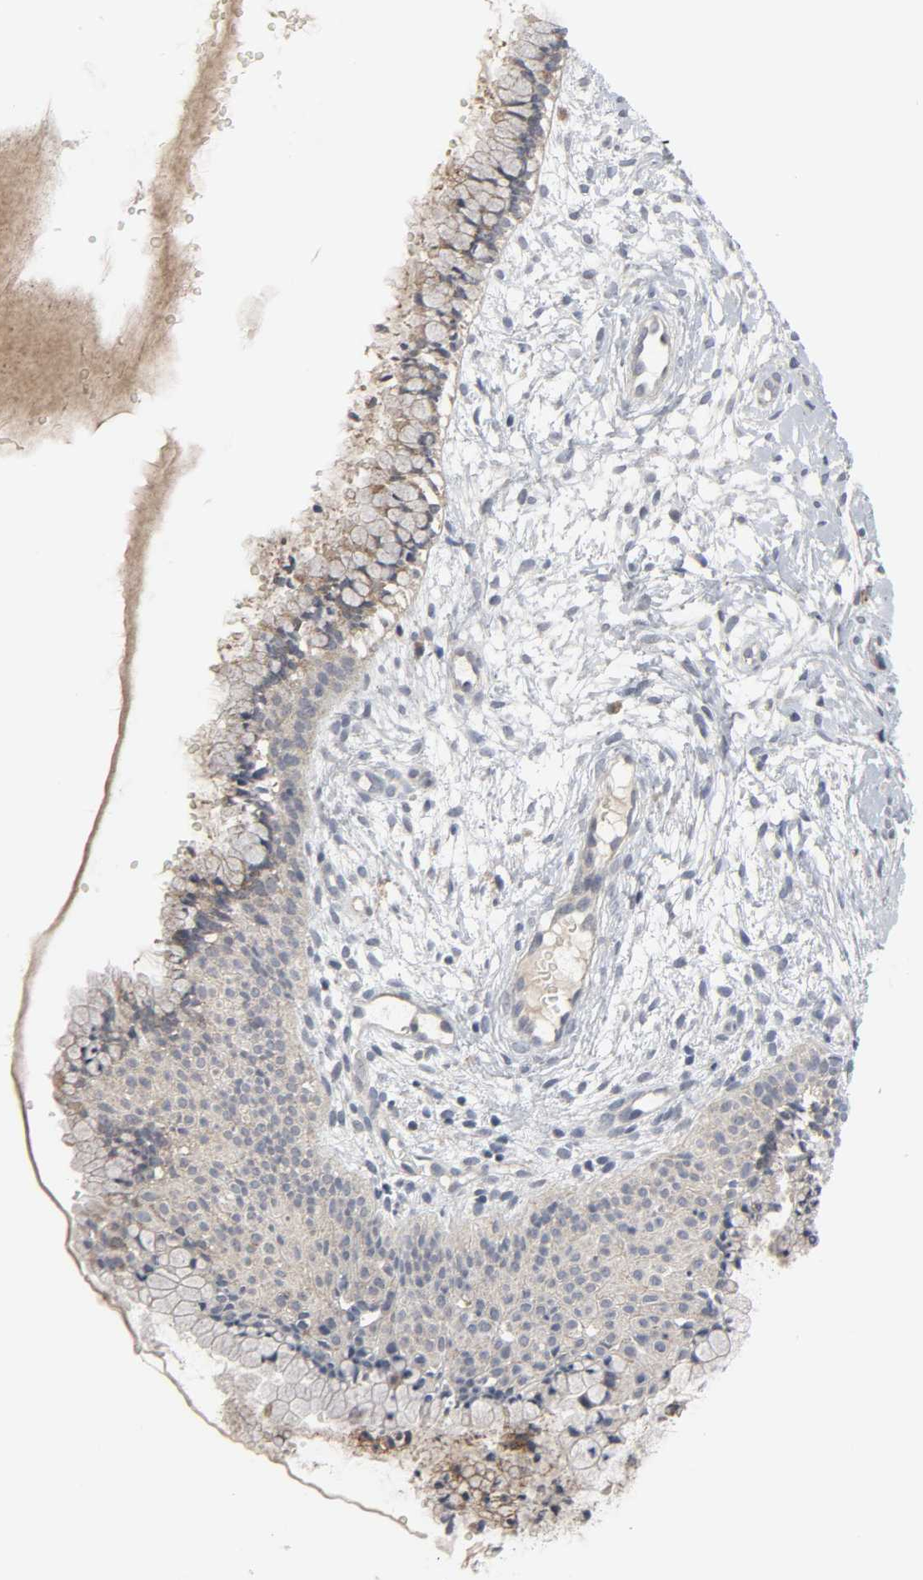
{"staining": {"intensity": "moderate", "quantity": ">75%", "location": "cytoplasmic/membranous"}, "tissue": "cervix", "cell_type": "Glandular cells", "image_type": "normal", "snomed": [{"axis": "morphology", "description": "Normal tissue, NOS"}, {"axis": "topography", "description": "Cervix"}], "caption": "Glandular cells reveal moderate cytoplasmic/membranous expression in about >75% of cells in unremarkable cervix.", "gene": "CLIP1", "patient": {"sex": "female", "age": 46}}